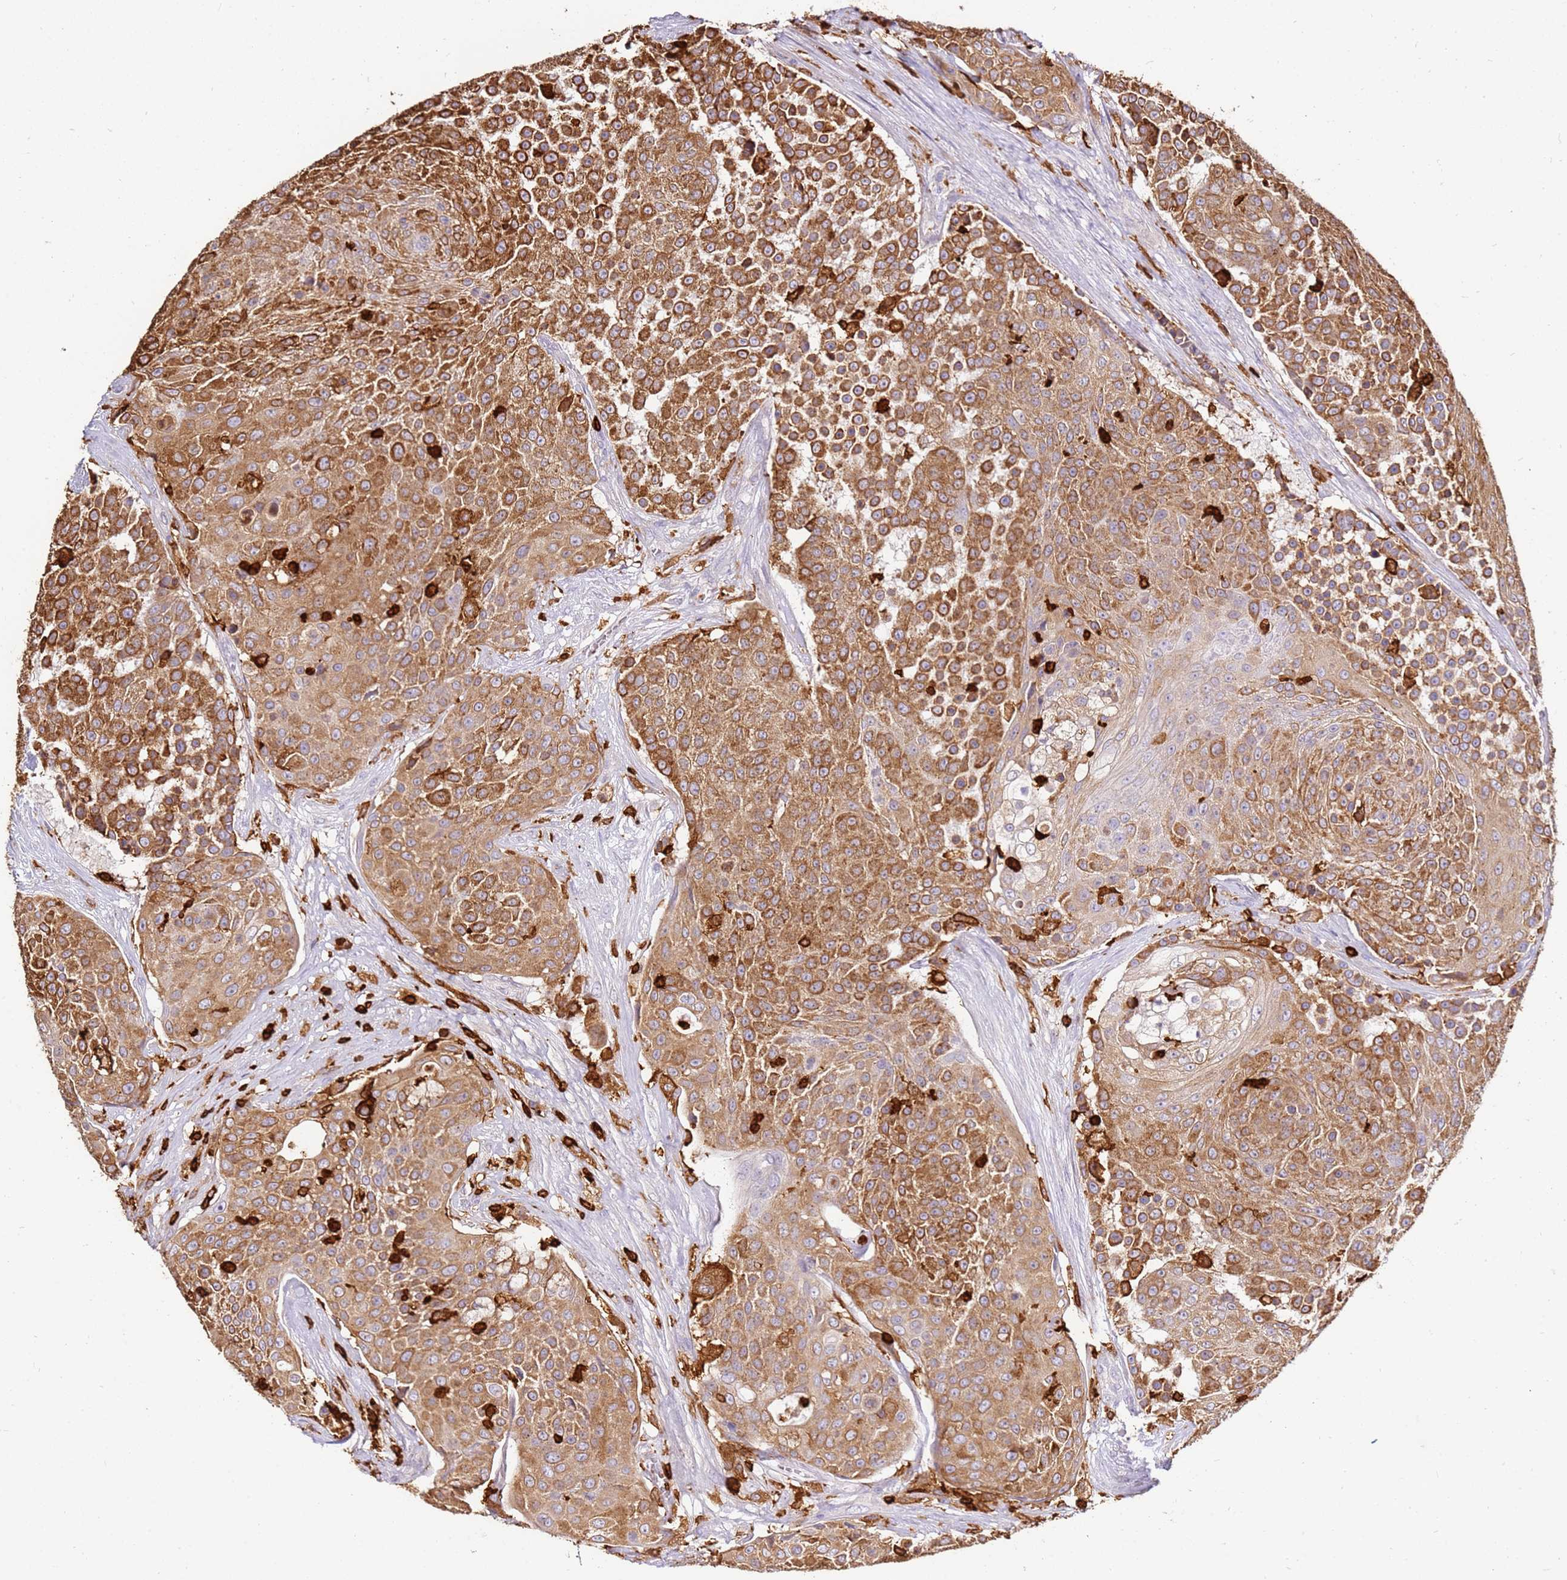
{"staining": {"intensity": "moderate", "quantity": ">75%", "location": "cytoplasmic/membranous"}, "tissue": "urothelial cancer", "cell_type": "Tumor cells", "image_type": "cancer", "snomed": [{"axis": "morphology", "description": "Urothelial carcinoma, High grade"}, {"axis": "topography", "description": "Urinary bladder"}], "caption": "Urothelial carcinoma (high-grade) stained with immunohistochemistry (IHC) demonstrates moderate cytoplasmic/membranous expression in about >75% of tumor cells. Using DAB (brown) and hematoxylin (blue) stains, captured at high magnification using brightfield microscopy.", "gene": "CORO1A", "patient": {"sex": "female", "age": 63}}